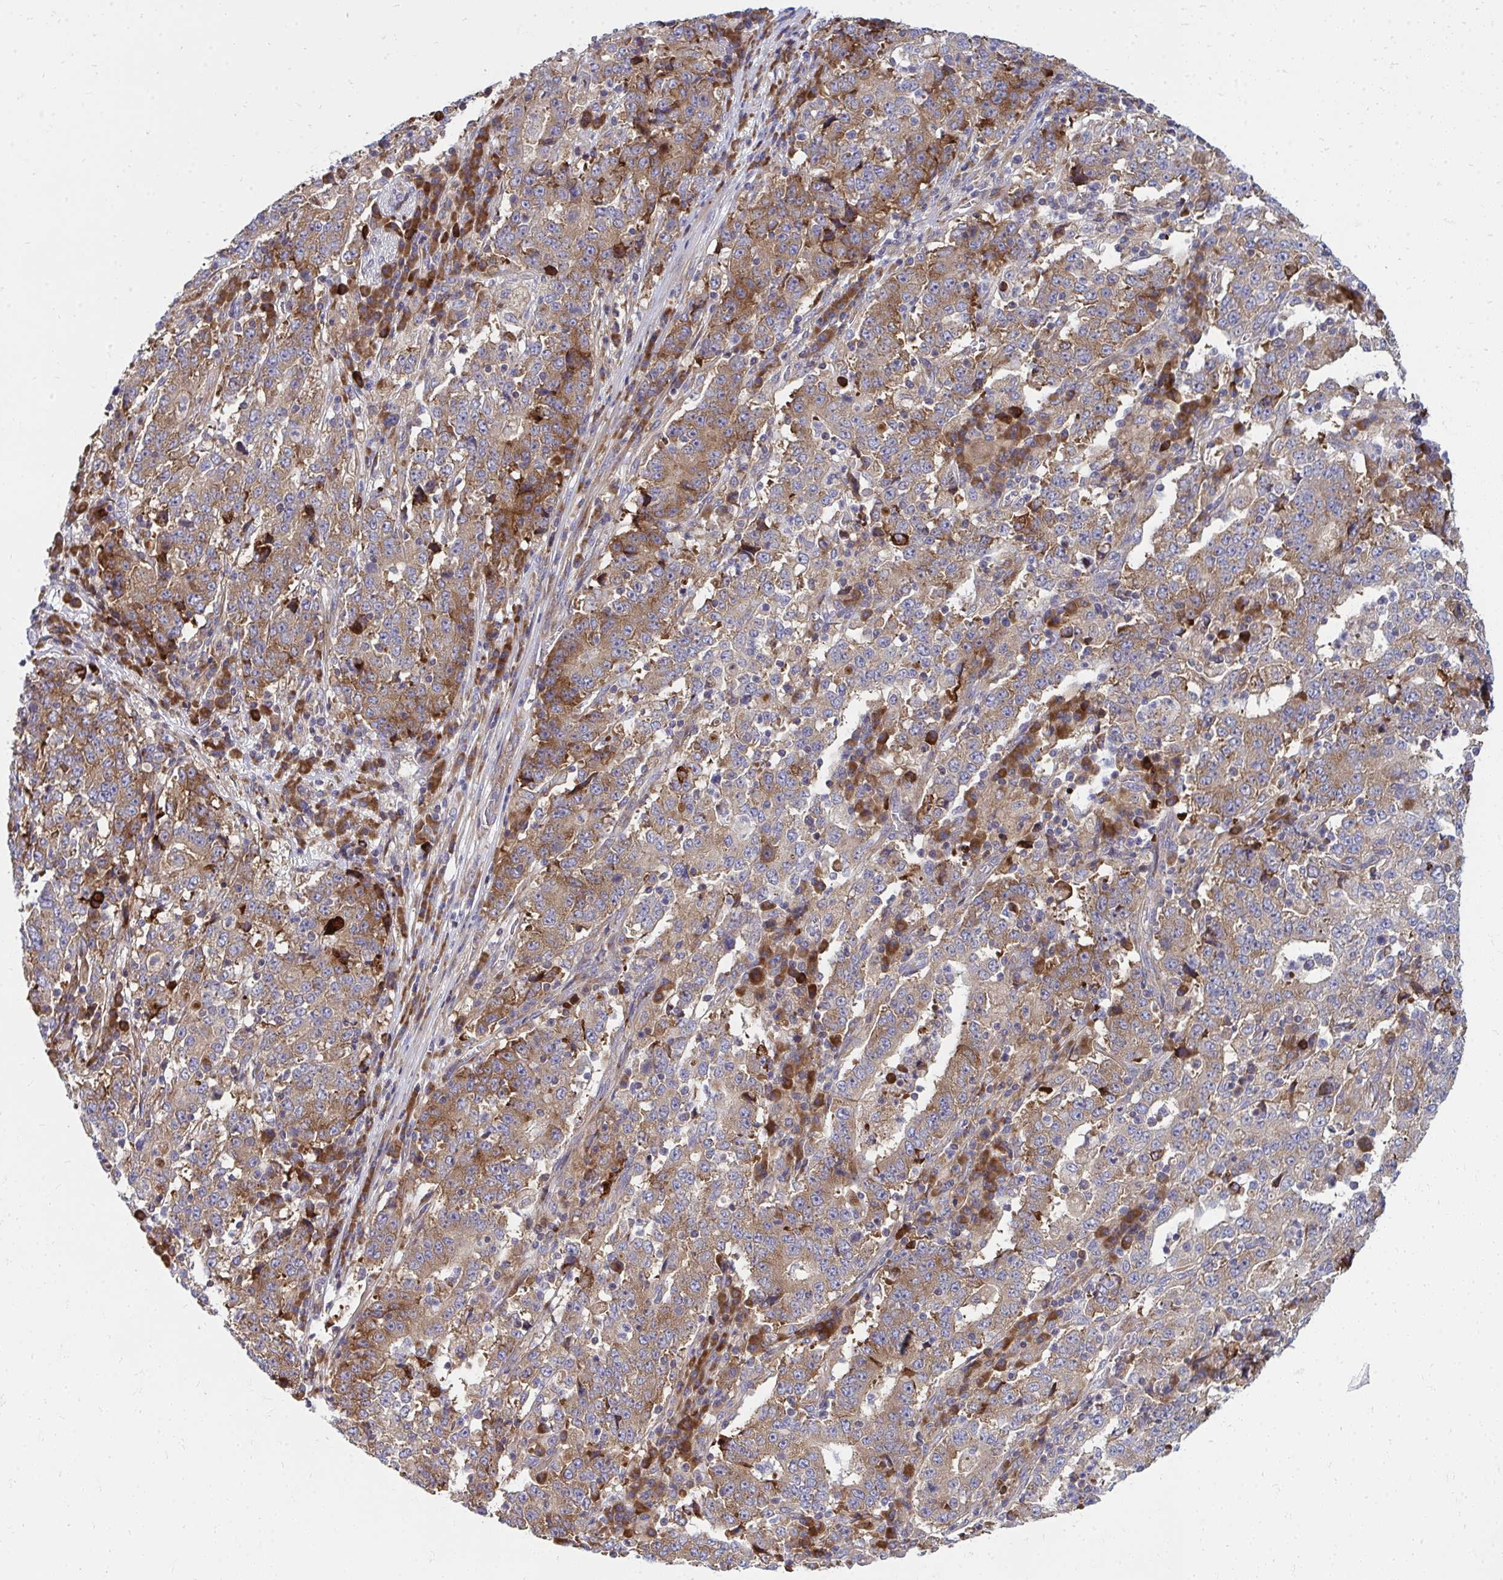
{"staining": {"intensity": "moderate", "quantity": ">75%", "location": "cytoplasmic/membranous"}, "tissue": "stomach cancer", "cell_type": "Tumor cells", "image_type": "cancer", "snomed": [{"axis": "morphology", "description": "Adenocarcinoma, NOS"}, {"axis": "topography", "description": "Stomach"}], "caption": "Adenocarcinoma (stomach) stained for a protein exhibits moderate cytoplasmic/membranous positivity in tumor cells.", "gene": "GFPT2", "patient": {"sex": "male", "age": 59}}